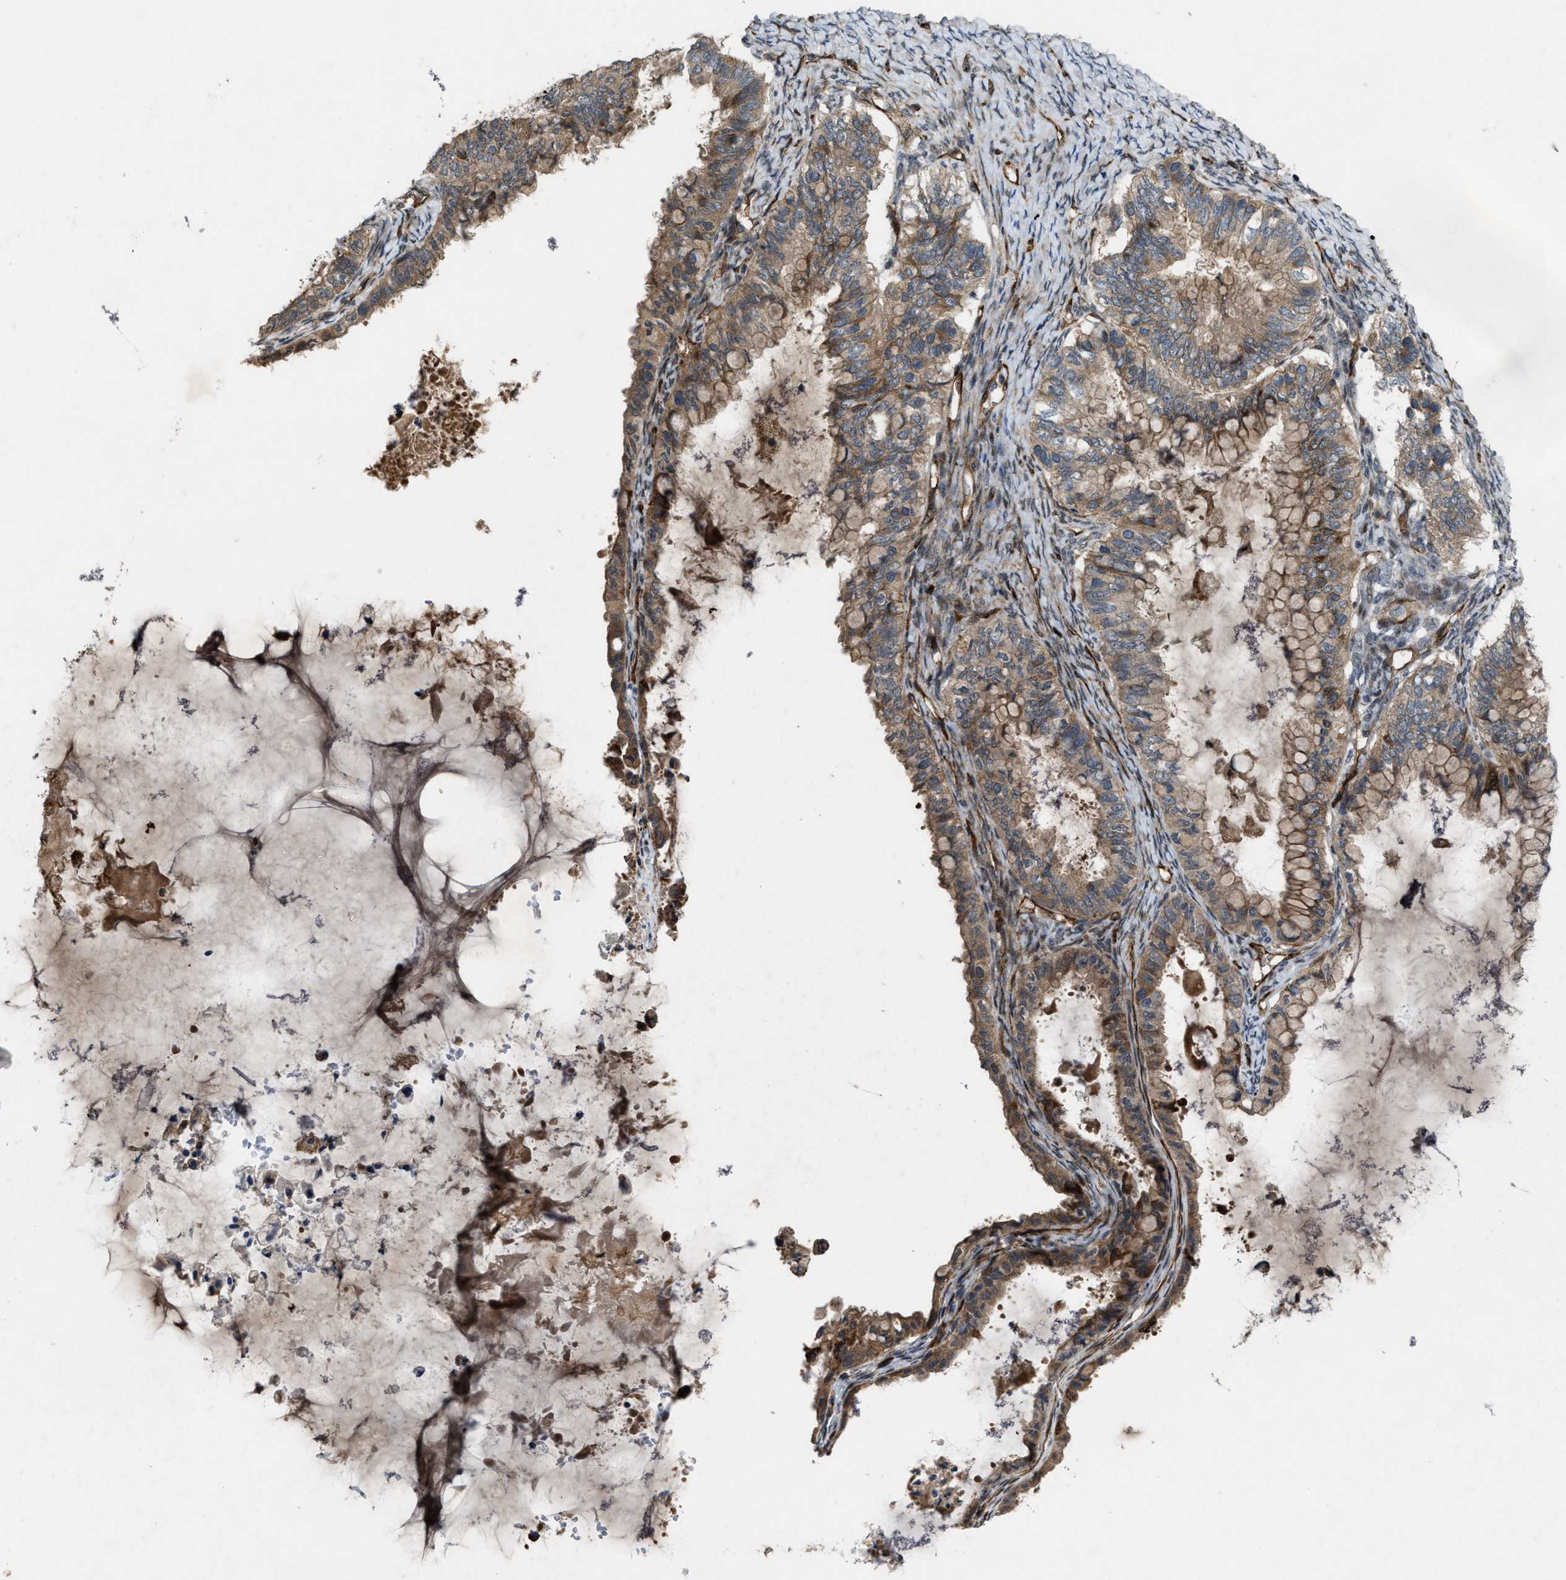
{"staining": {"intensity": "moderate", "quantity": ">75%", "location": "cytoplasmic/membranous"}, "tissue": "ovarian cancer", "cell_type": "Tumor cells", "image_type": "cancer", "snomed": [{"axis": "morphology", "description": "Cystadenocarcinoma, mucinous, NOS"}, {"axis": "topography", "description": "Ovary"}], "caption": "High-magnification brightfield microscopy of mucinous cystadenocarcinoma (ovarian) stained with DAB (brown) and counterstained with hematoxylin (blue). tumor cells exhibit moderate cytoplasmic/membranous positivity is identified in approximately>75% of cells.", "gene": "LRRC72", "patient": {"sex": "female", "age": 80}}